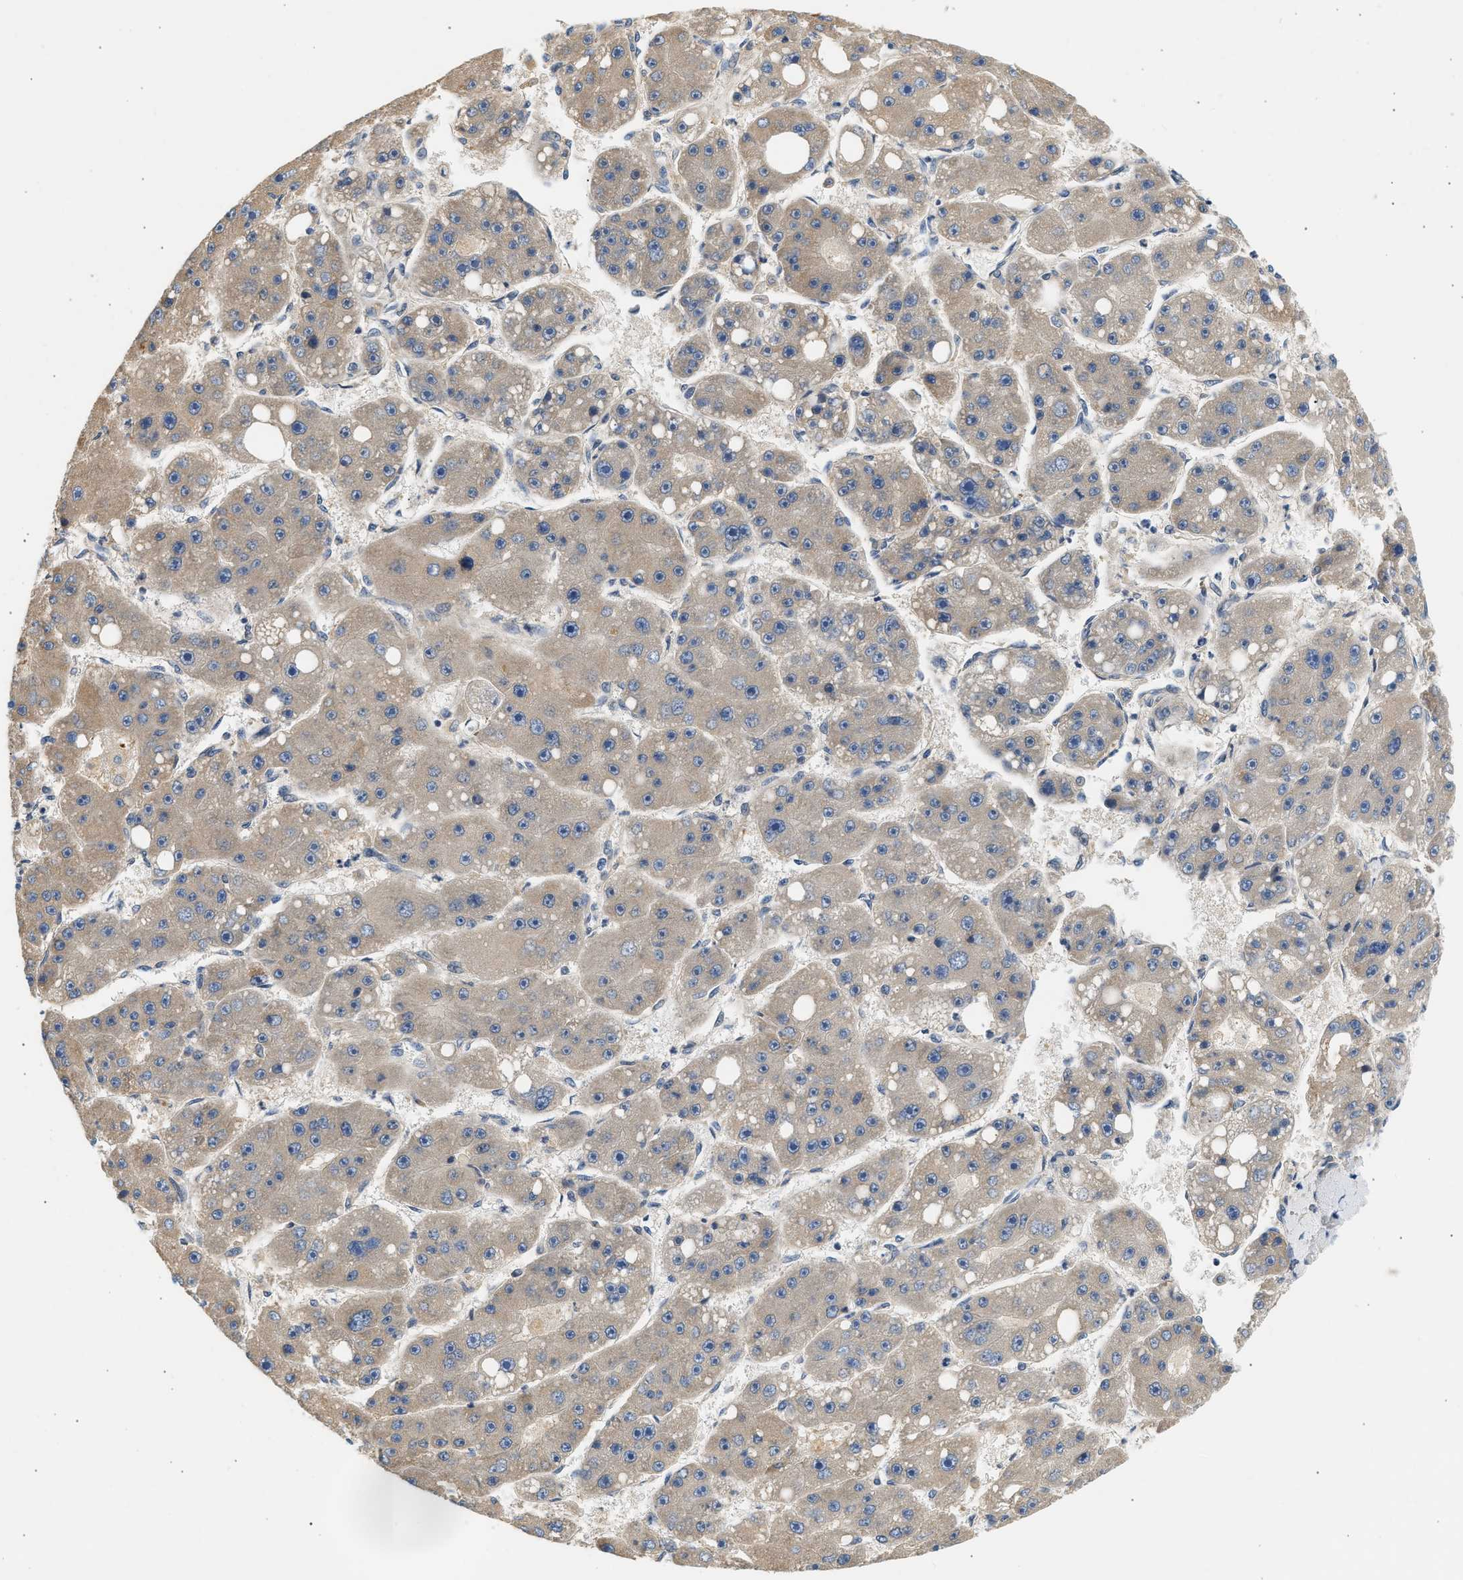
{"staining": {"intensity": "weak", "quantity": "25%-75%", "location": "cytoplasmic/membranous"}, "tissue": "liver cancer", "cell_type": "Tumor cells", "image_type": "cancer", "snomed": [{"axis": "morphology", "description": "Carcinoma, Hepatocellular, NOS"}, {"axis": "topography", "description": "Liver"}], "caption": "Liver cancer (hepatocellular carcinoma) tissue reveals weak cytoplasmic/membranous staining in about 25%-75% of tumor cells", "gene": "WDR31", "patient": {"sex": "female", "age": 61}}